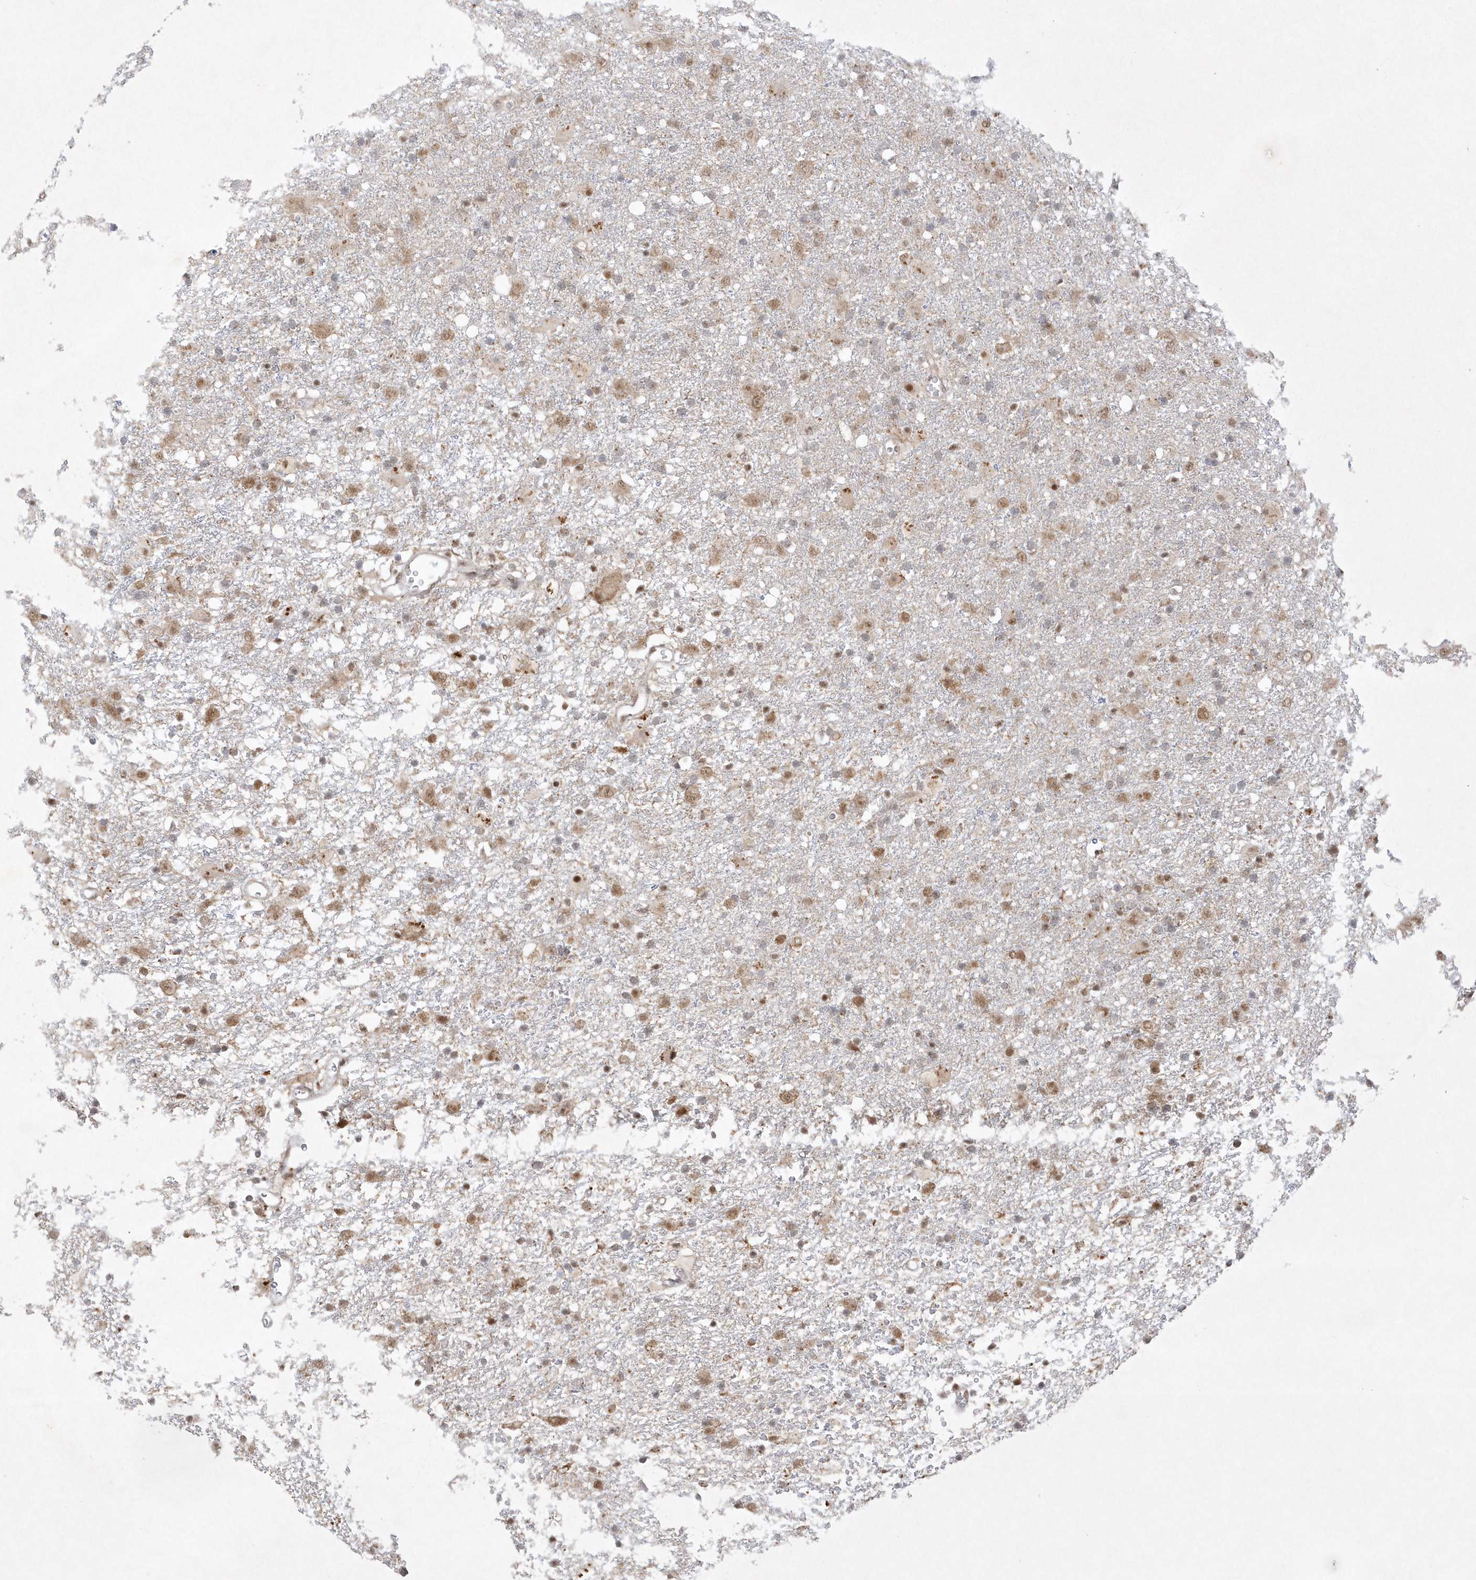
{"staining": {"intensity": "moderate", "quantity": "25%-75%", "location": "nuclear"}, "tissue": "glioma", "cell_type": "Tumor cells", "image_type": "cancer", "snomed": [{"axis": "morphology", "description": "Glioma, malignant, Low grade"}, {"axis": "topography", "description": "Brain"}], "caption": "Immunohistochemistry (IHC) of glioma demonstrates medium levels of moderate nuclear expression in about 25%-75% of tumor cells. (DAB IHC with brightfield microscopy, high magnification).", "gene": "CPSF3", "patient": {"sex": "male", "age": 65}}